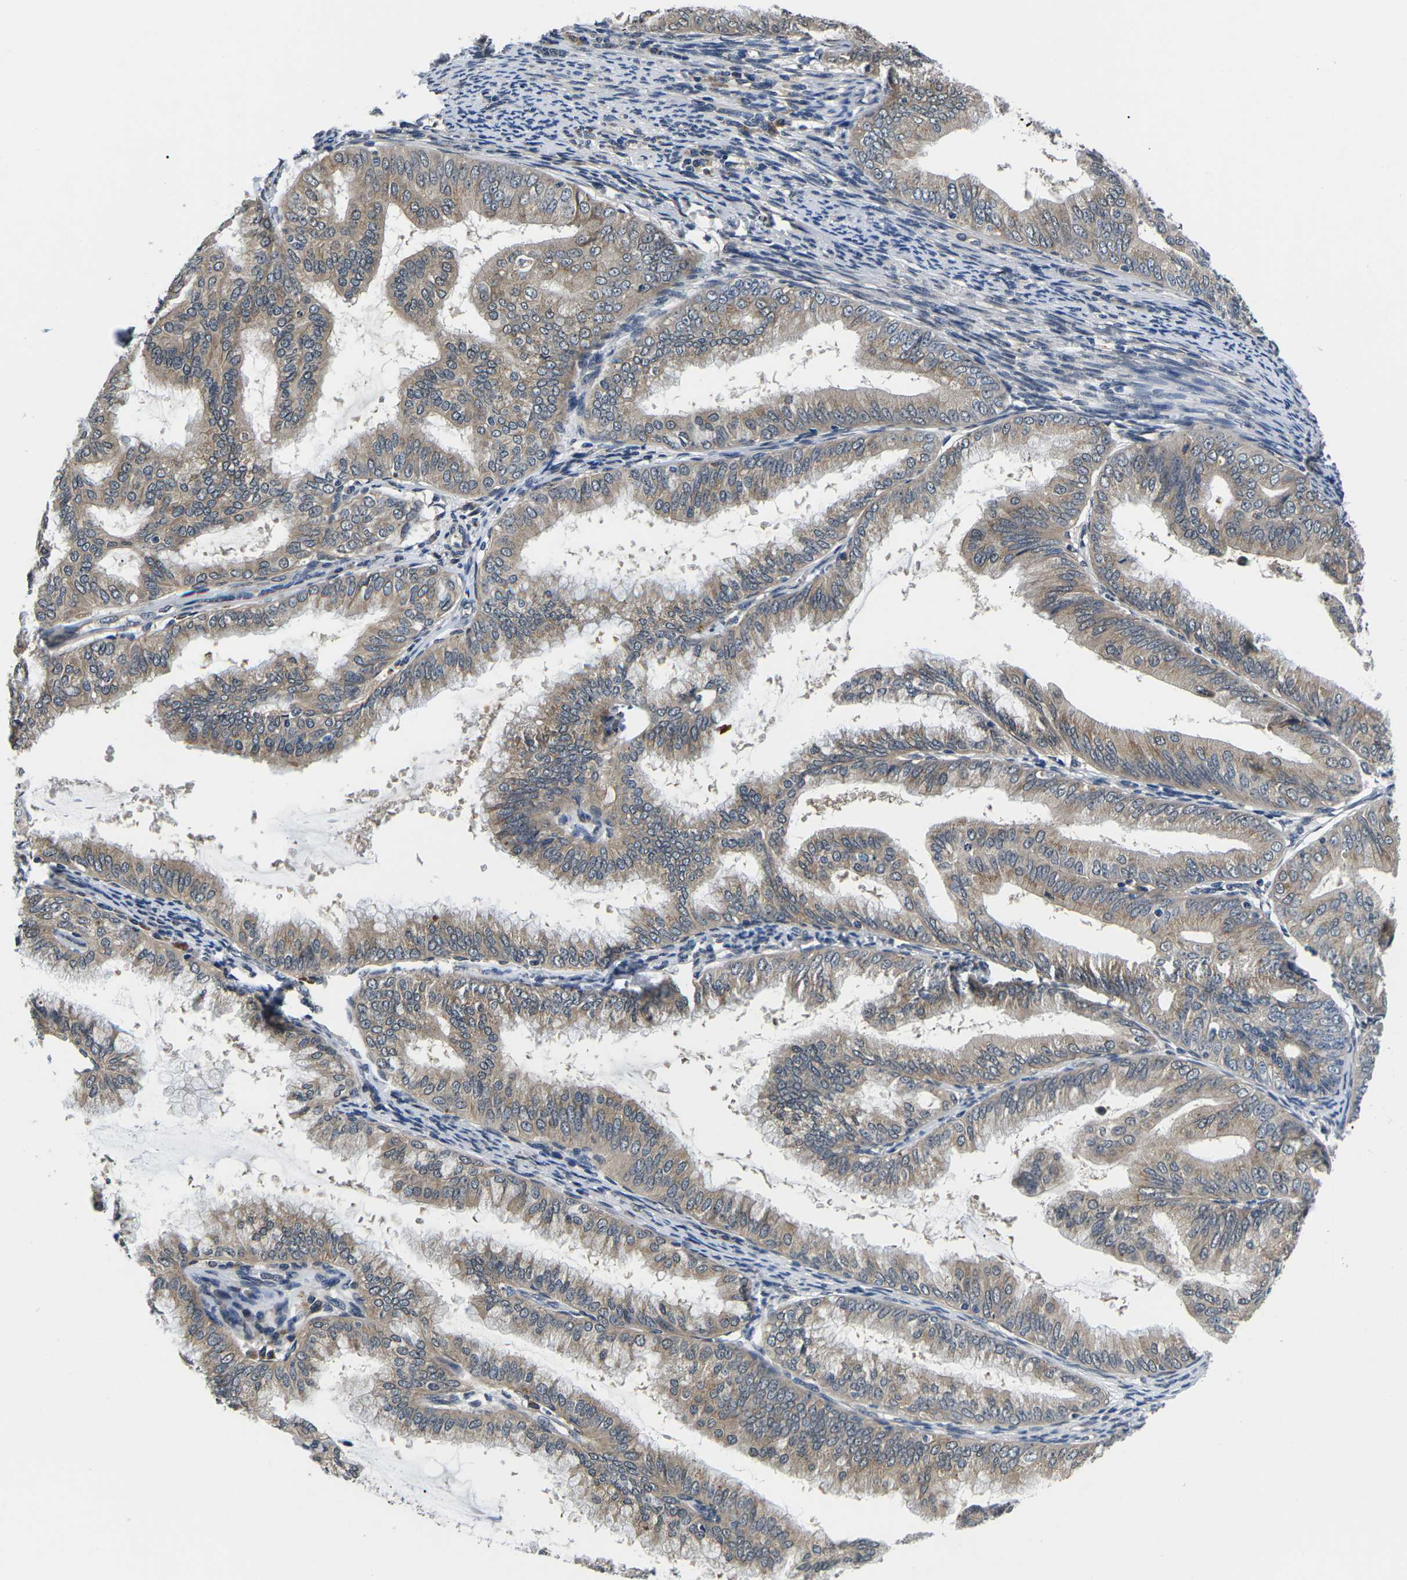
{"staining": {"intensity": "weak", "quantity": ">75%", "location": "cytoplasmic/membranous"}, "tissue": "endometrial cancer", "cell_type": "Tumor cells", "image_type": "cancer", "snomed": [{"axis": "morphology", "description": "Adenocarcinoma, NOS"}, {"axis": "topography", "description": "Endometrium"}], "caption": "DAB (3,3'-diaminobenzidine) immunohistochemical staining of human adenocarcinoma (endometrial) demonstrates weak cytoplasmic/membranous protein expression in about >75% of tumor cells.", "gene": "SNX10", "patient": {"sex": "female", "age": 63}}